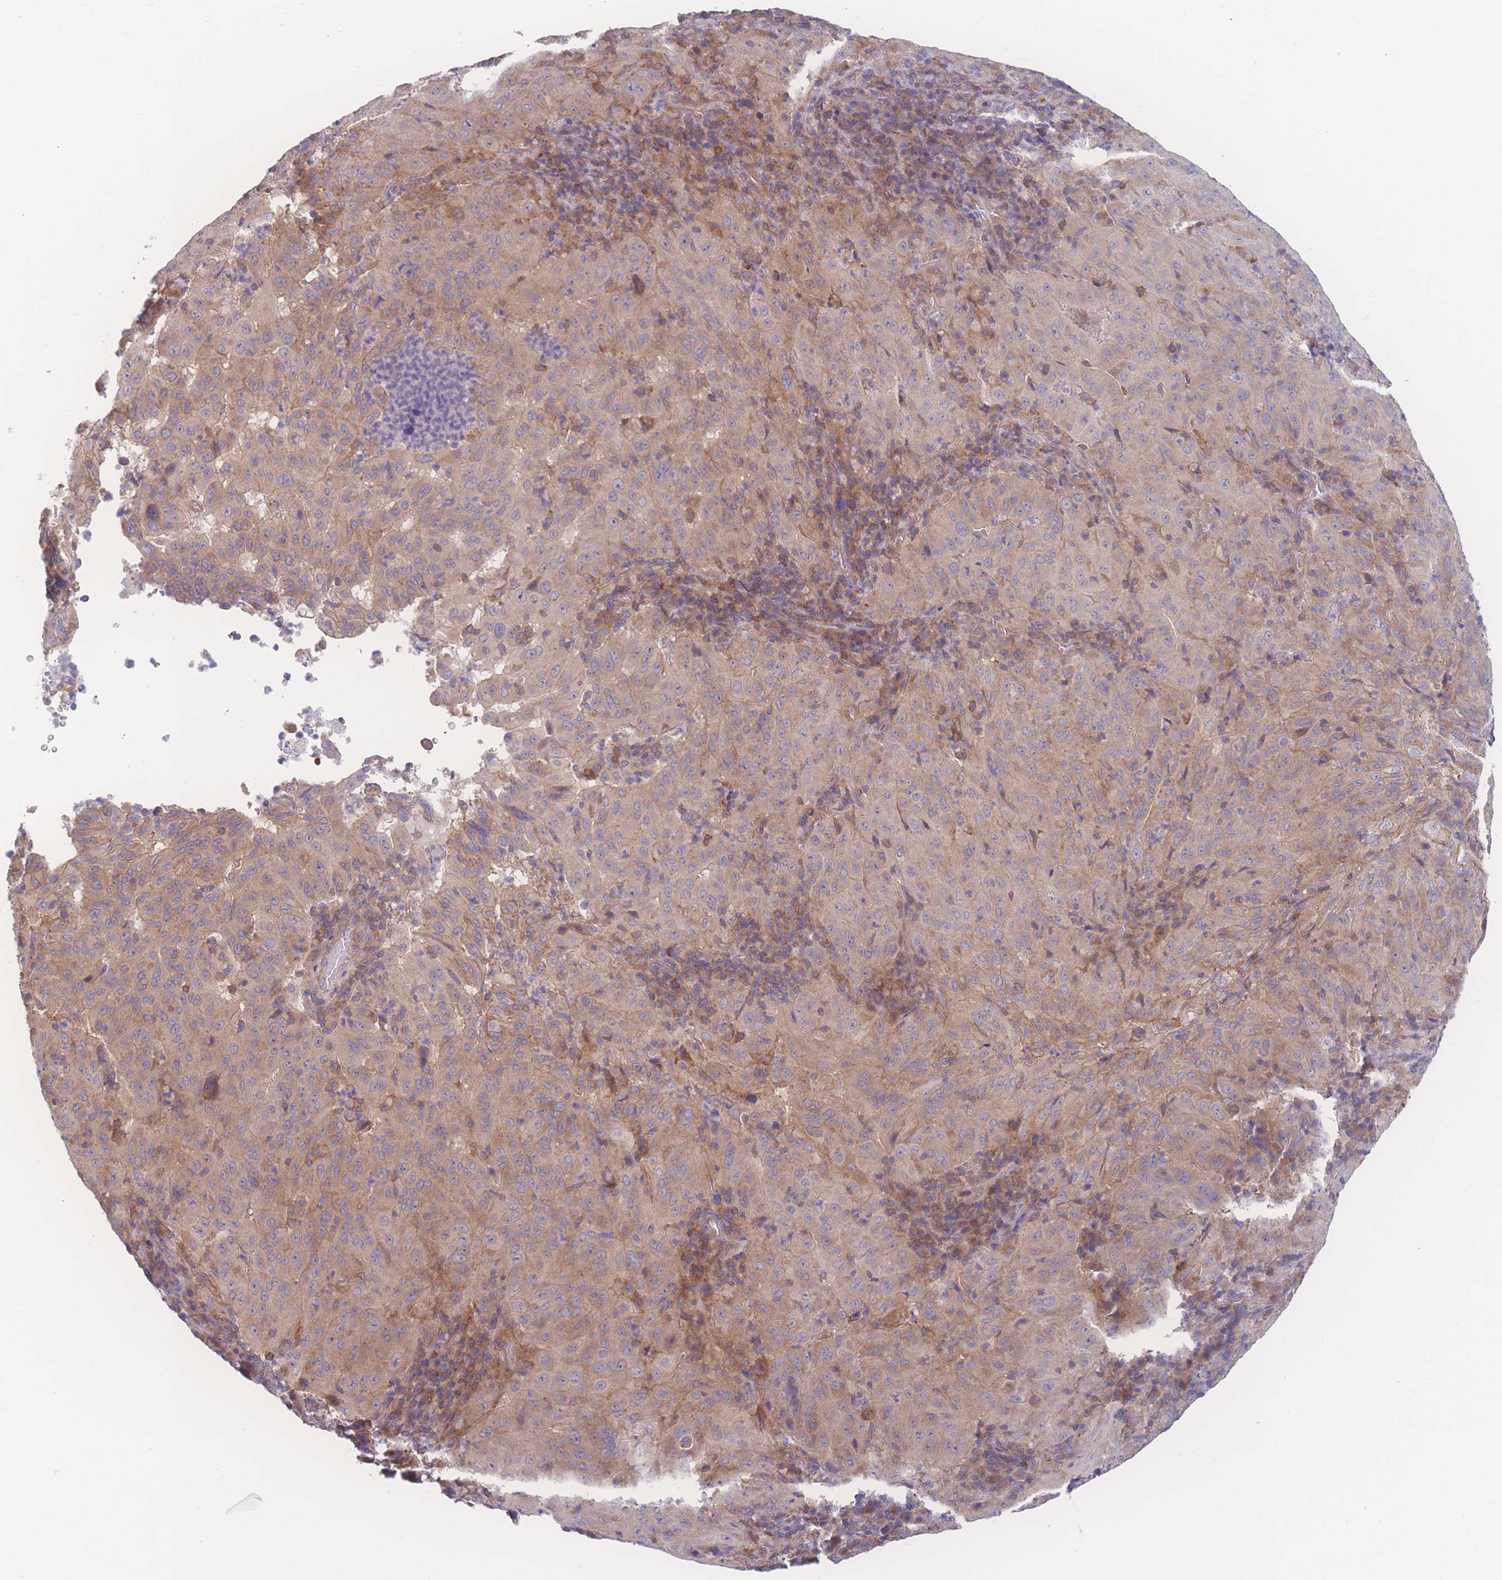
{"staining": {"intensity": "weak", "quantity": ">75%", "location": "cytoplasmic/membranous"}, "tissue": "pancreatic cancer", "cell_type": "Tumor cells", "image_type": "cancer", "snomed": [{"axis": "morphology", "description": "Adenocarcinoma, NOS"}, {"axis": "topography", "description": "Pancreas"}], "caption": "An image of human pancreatic cancer stained for a protein exhibits weak cytoplasmic/membranous brown staining in tumor cells.", "gene": "CFAP97", "patient": {"sex": "male", "age": 63}}